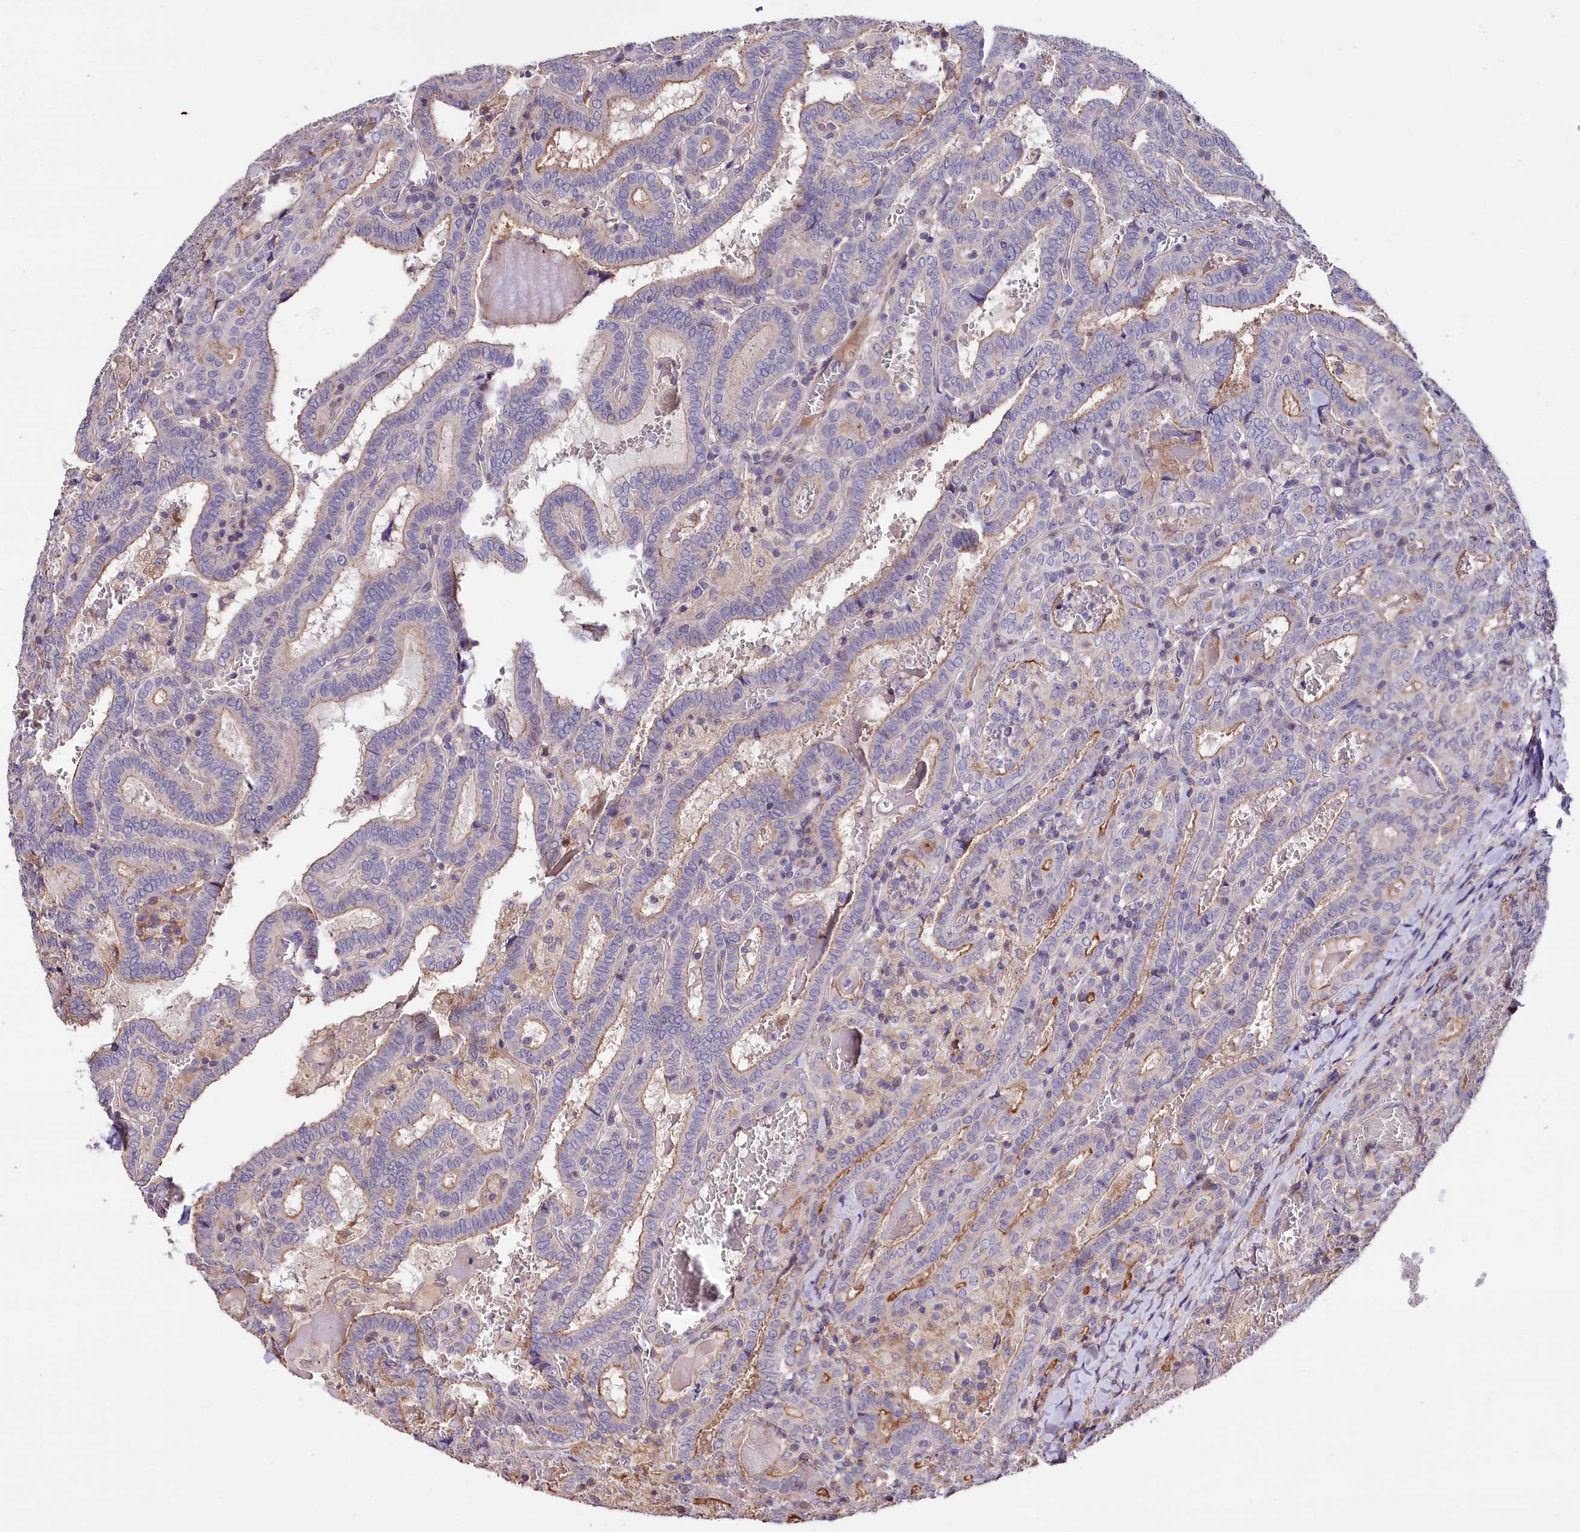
{"staining": {"intensity": "moderate", "quantity": "<25%", "location": "cytoplasmic/membranous"}, "tissue": "thyroid cancer", "cell_type": "Tumor cells", "image_type": "cancer", "snomed": [{"axis": "morphology", "description": "Papillary adenocarcinoma, NOS"}, {"axis": "topography", "description": "Thyroid gland"}], "caption": "Thyroid cancer (papillary adenocarcinoma) stained with a protein marker reveals moderate staining in tumor cells.", "gene": "RPUSD3", "patient": {"sex": "female", "age": 72}}